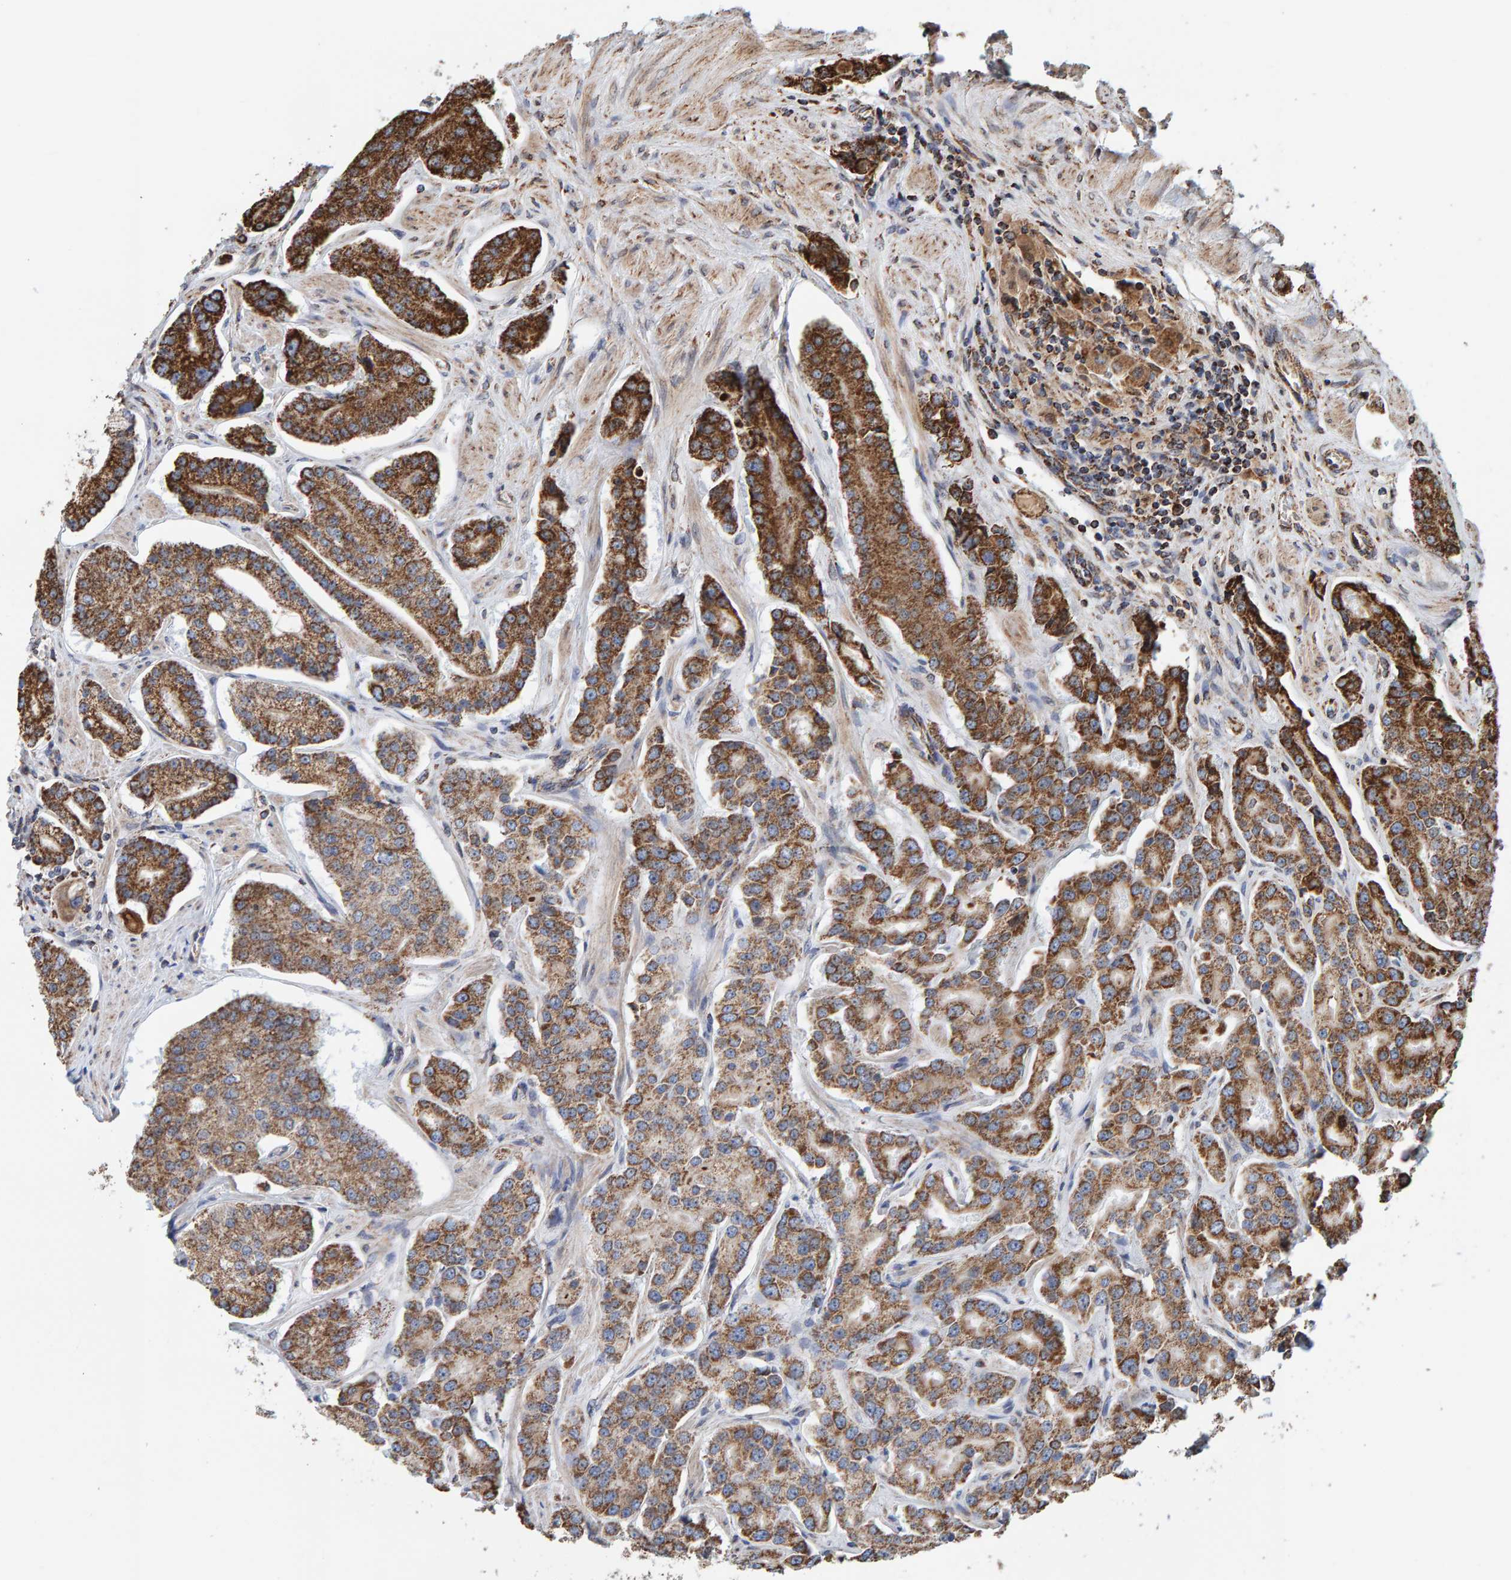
{"staining": {"intensity": "moderate", "quantity": ">75%", "location": "cytoplasmic/membranous"}, "tissue": "prostate cancer", "cell_type": "Tumor cells", "image_type": "cancer", "snomed": [{"axis": "morphology", "description": "Adenocarcinoma, High grade"}, {"axis": "topography", "description": "Prostate"}], "caption": "Moderate cytoplasmic/membranous protein staining is identified in approximately >75% of tumor cells in adenocarcinoma (high-grade) (prostate).", "gene": "MRPL45", "patient": {"sex": "male", "age": 71}}